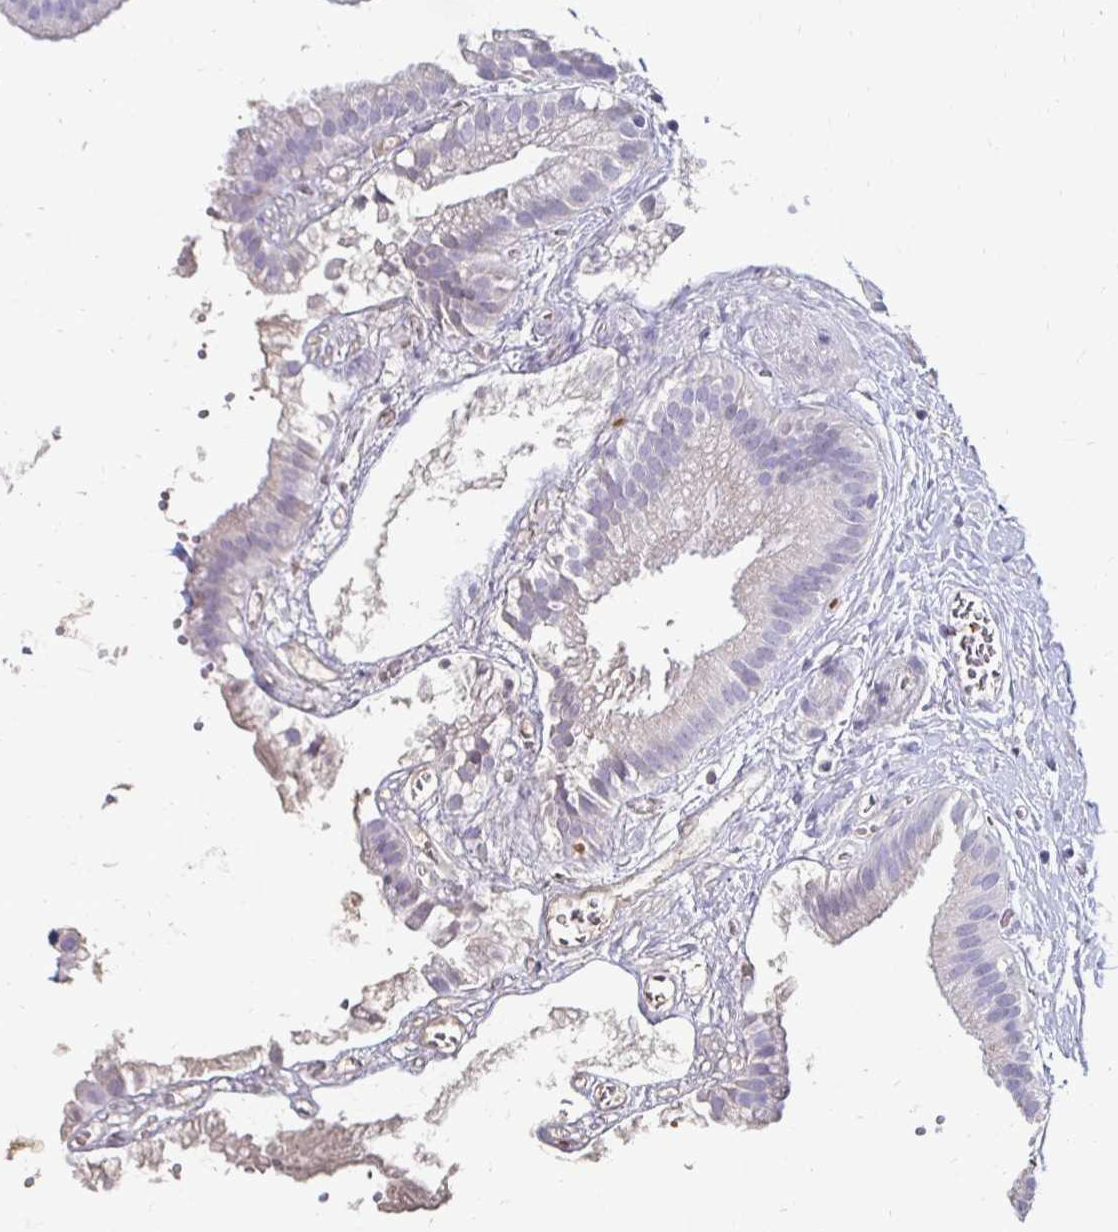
{"staining": {"intensity": "negative", "quantity": "none", "location": "none"}, "tissue": "gallbladder", "cell_type": "Glandular cells", "image_type": "normal", "snomed": [{"axis": "morphology", "description": "Normal tissue, NOS"}, {"axis": "topography", "description": "Gallbladder"}], "caption": "Immunohistochemical staining of unremarkable human gallbladder displays no significant positivity in glandular cells.", "gene": "GK2", "patient": {"sex": "female", "age": 63}}